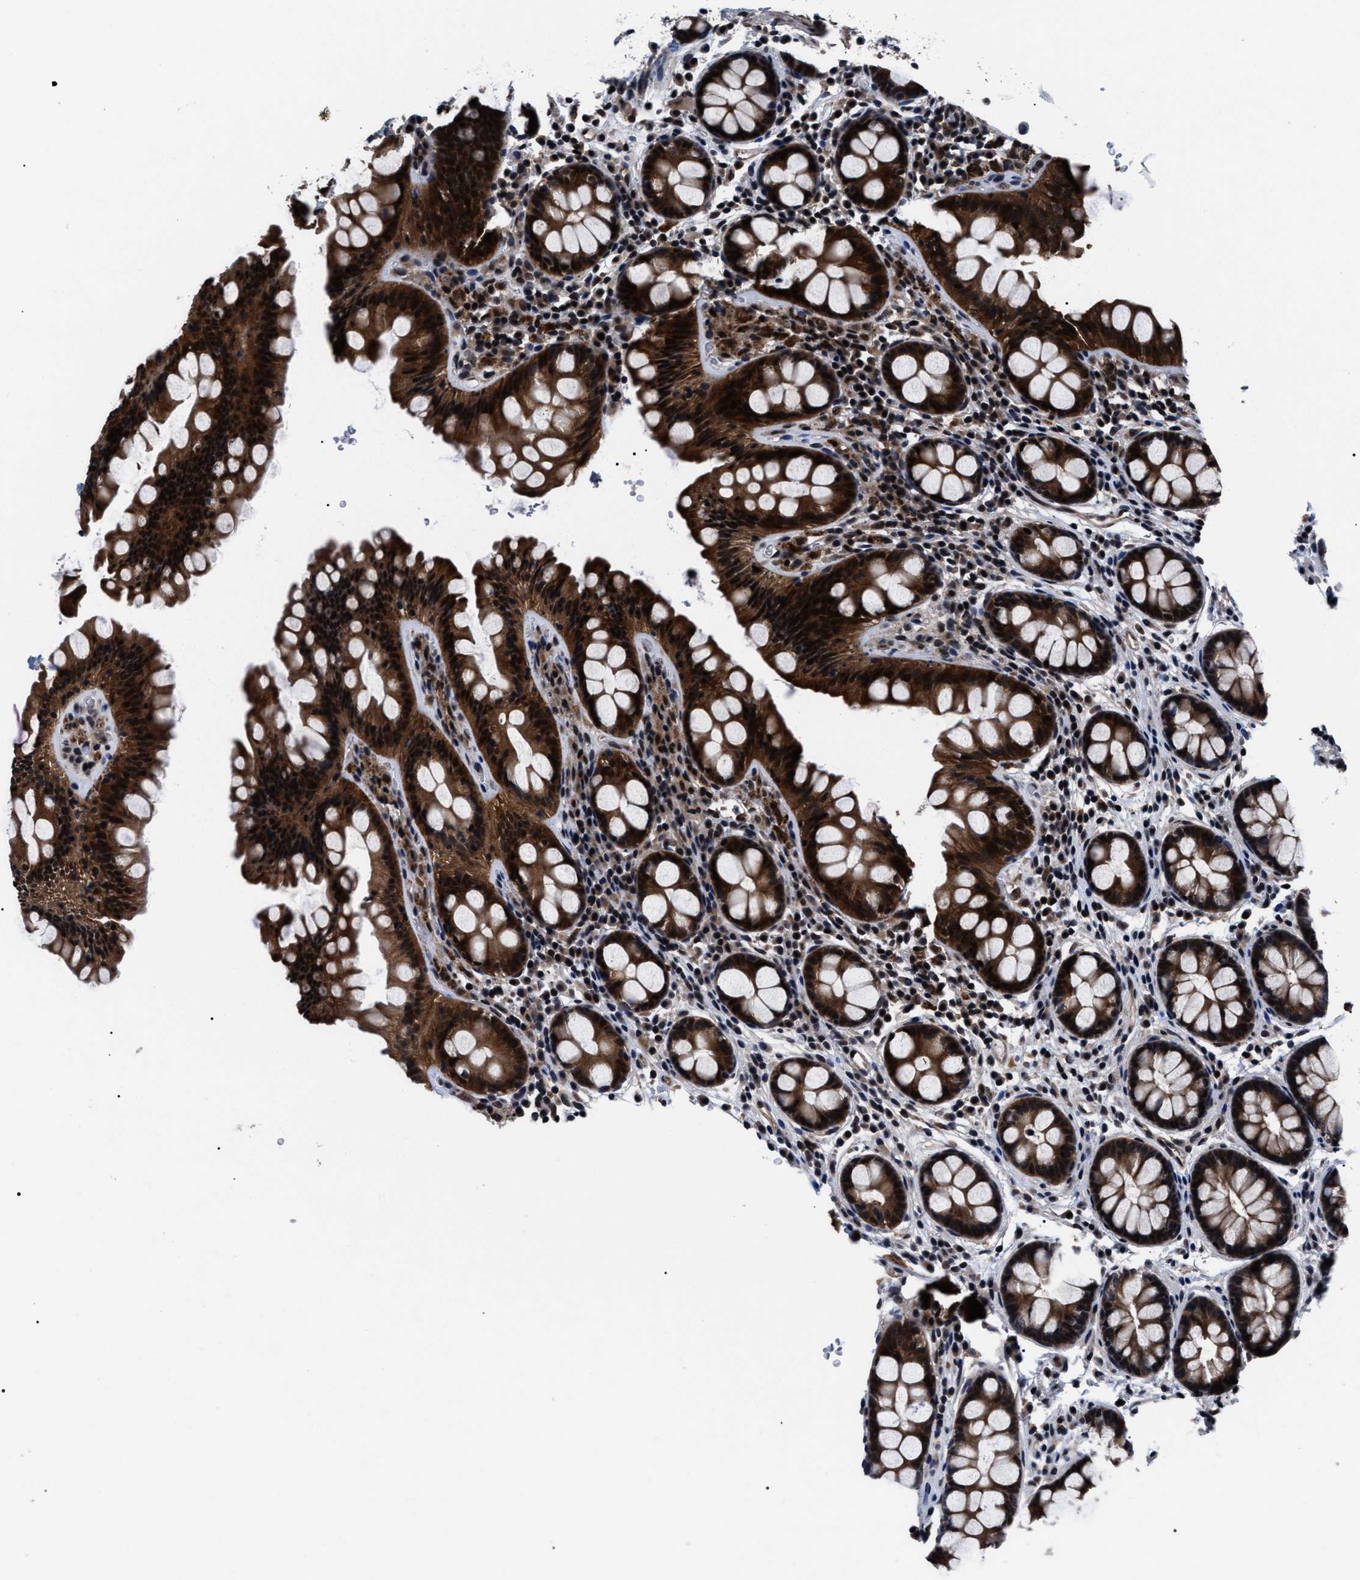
{"staining": {"intensity": "moderate", "quantity": ">75%", "location": "nuclear"}, "tissue": "colon", "cell_type": "Endothelial cells", "image_type": "normal", "snomed": [{"axis": "morphology", "description": "Normal tissue, NOS"}, {"axis": "topography", "description": "Colon"}], "caption": "The image displays a brown stain indicating the presence of a protein in the nuclear of endothelial cells in colon. (brown staining indicates protein expression, while blue staining denotes nuclei).", "gene": "CSNK2A1", "patient": {"sex": "female", "age": 80}}